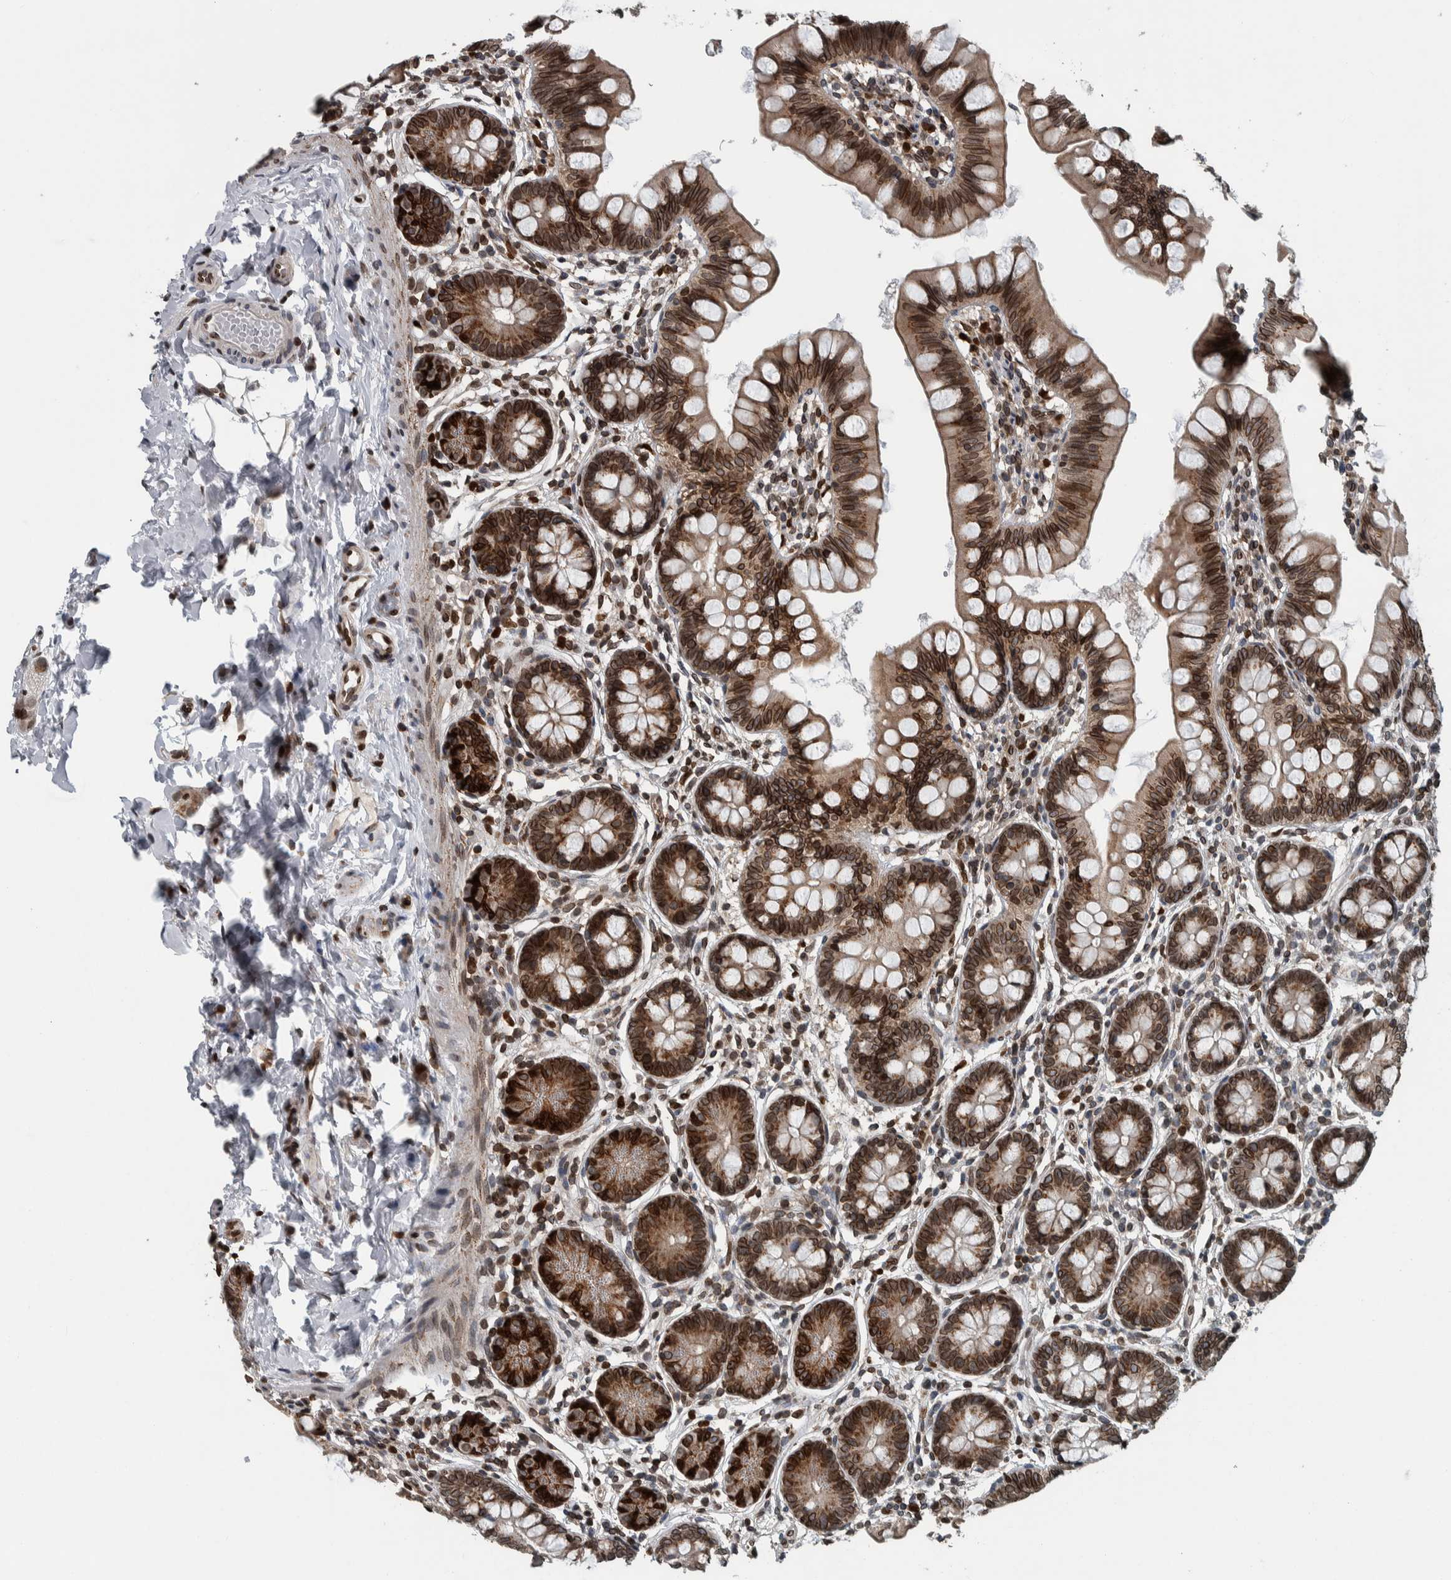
{"staining": {"intensity": "strong", "quantity": ">75%", "location": "cytoplasmic/membranous,nuclear"}, "tissue": "small intestine", "cell_type": "Glandular cells", "image_type": "normal", "snomed": [{"axis": "morphology", "description": "Normal tissue, NOS"}, {"axis": "topography", "description": "Small intestine"}], "caption": "IHC of benign small intestine shows high levels of strong cytoplasmic/membranous,nuclear staining in about >75% of glandular cells.", "gene": "FAM135B", "patient": {"sex": "male", "age": 7}}